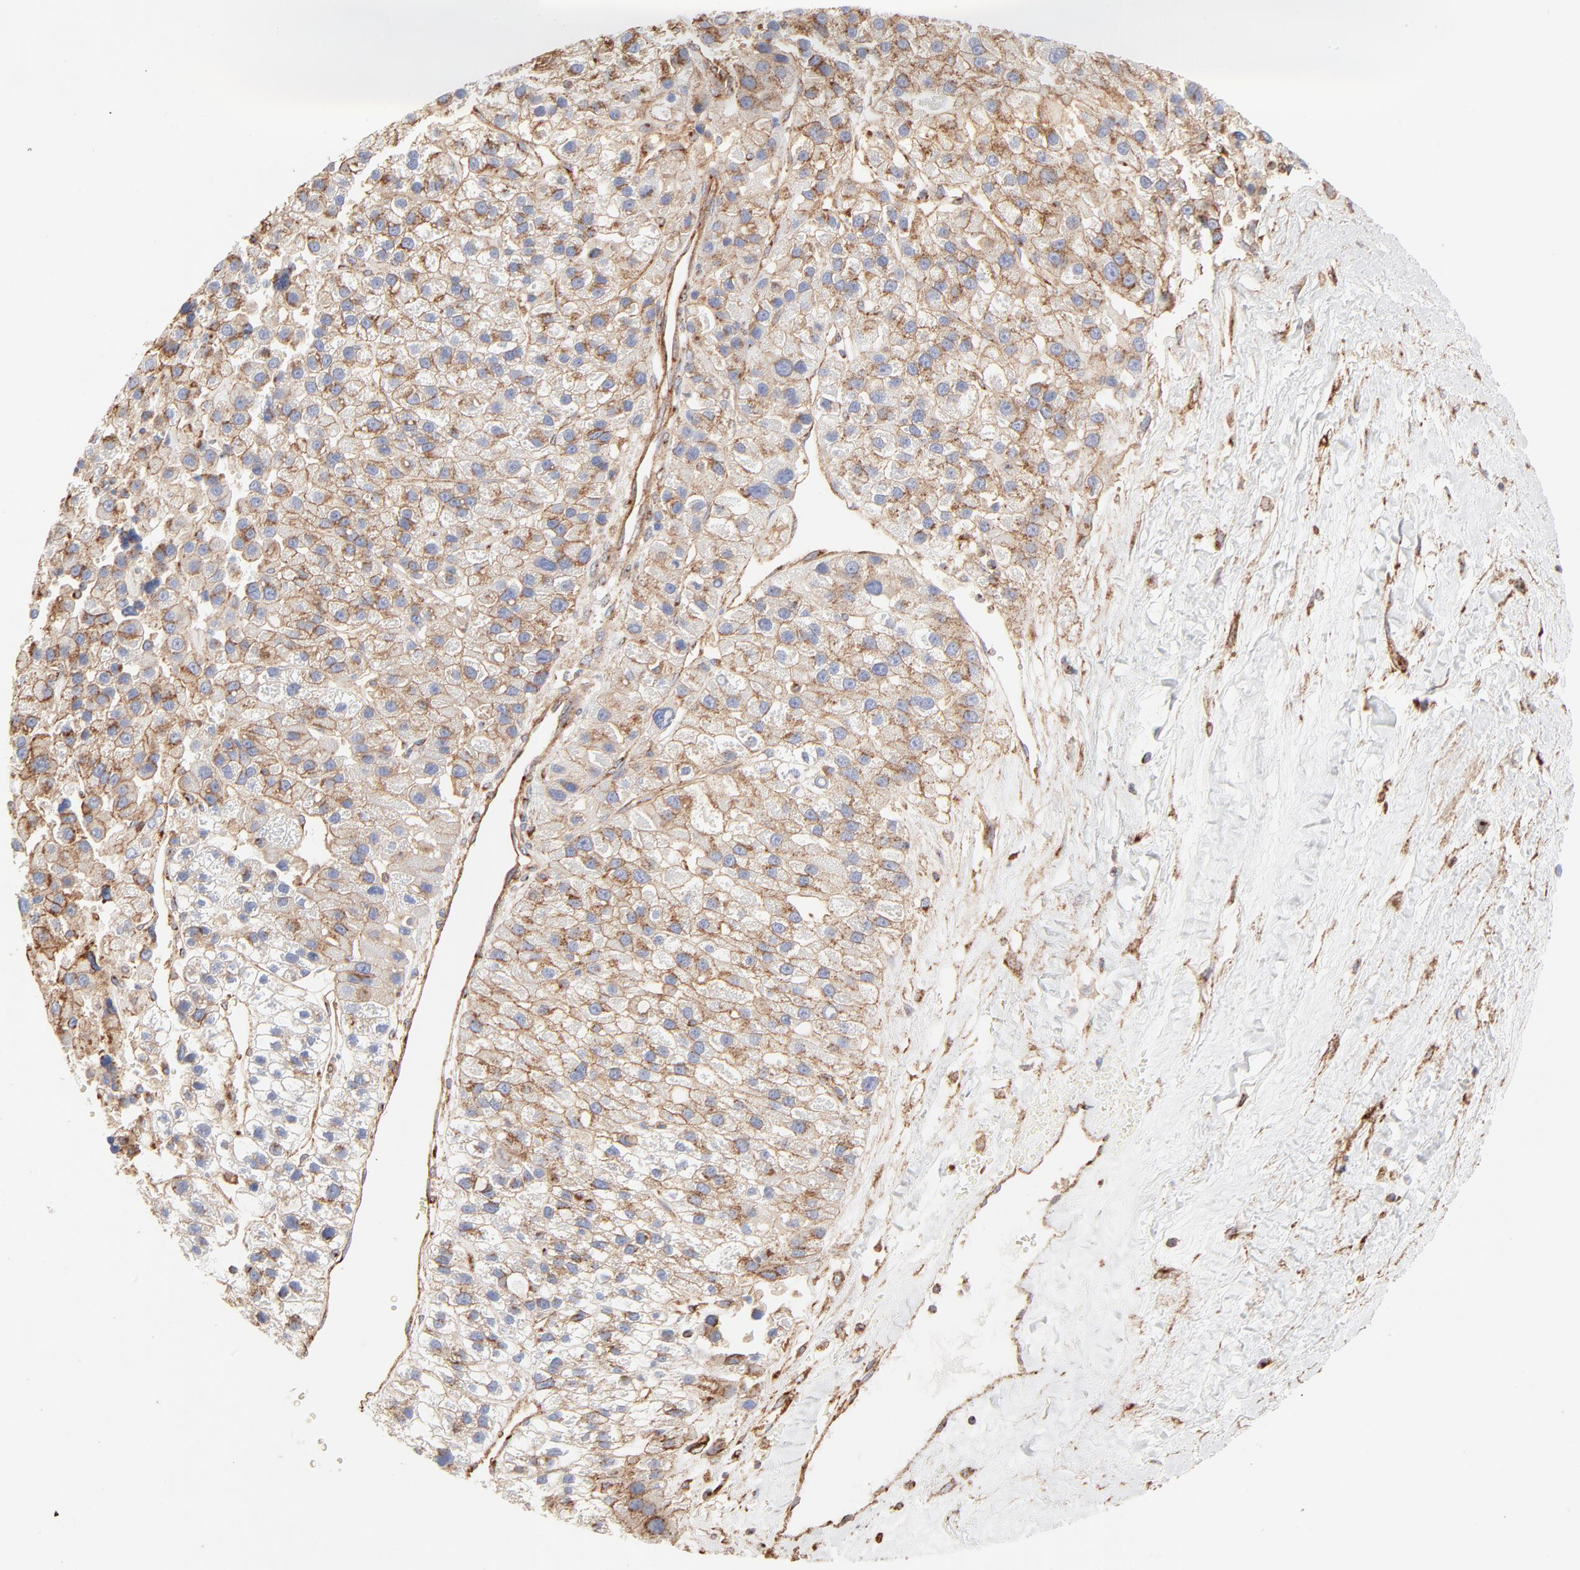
{"staining": {"intensity": "moderate", "quantity": "25%-75%", "location": "cytoplasmic/membranous"}, "tissue": "liver cancer", "cell_type": "Tumor cells", "image_type": "cancer", "snomed": [{"axis": "morphology", "description": "Carcinoma, Hepatocellular, NOS"}, {"axis": "topography", "description": "Liver"}], "caption": "Protein expression analysis of human hepatocellular carcinoma (liver) reveals moderate cytoplasmic/membranous positivity in approximately 25%-75% of tumor cells.", "gene": "CLTB", "patient": {"sex": "female", "age": 85}}